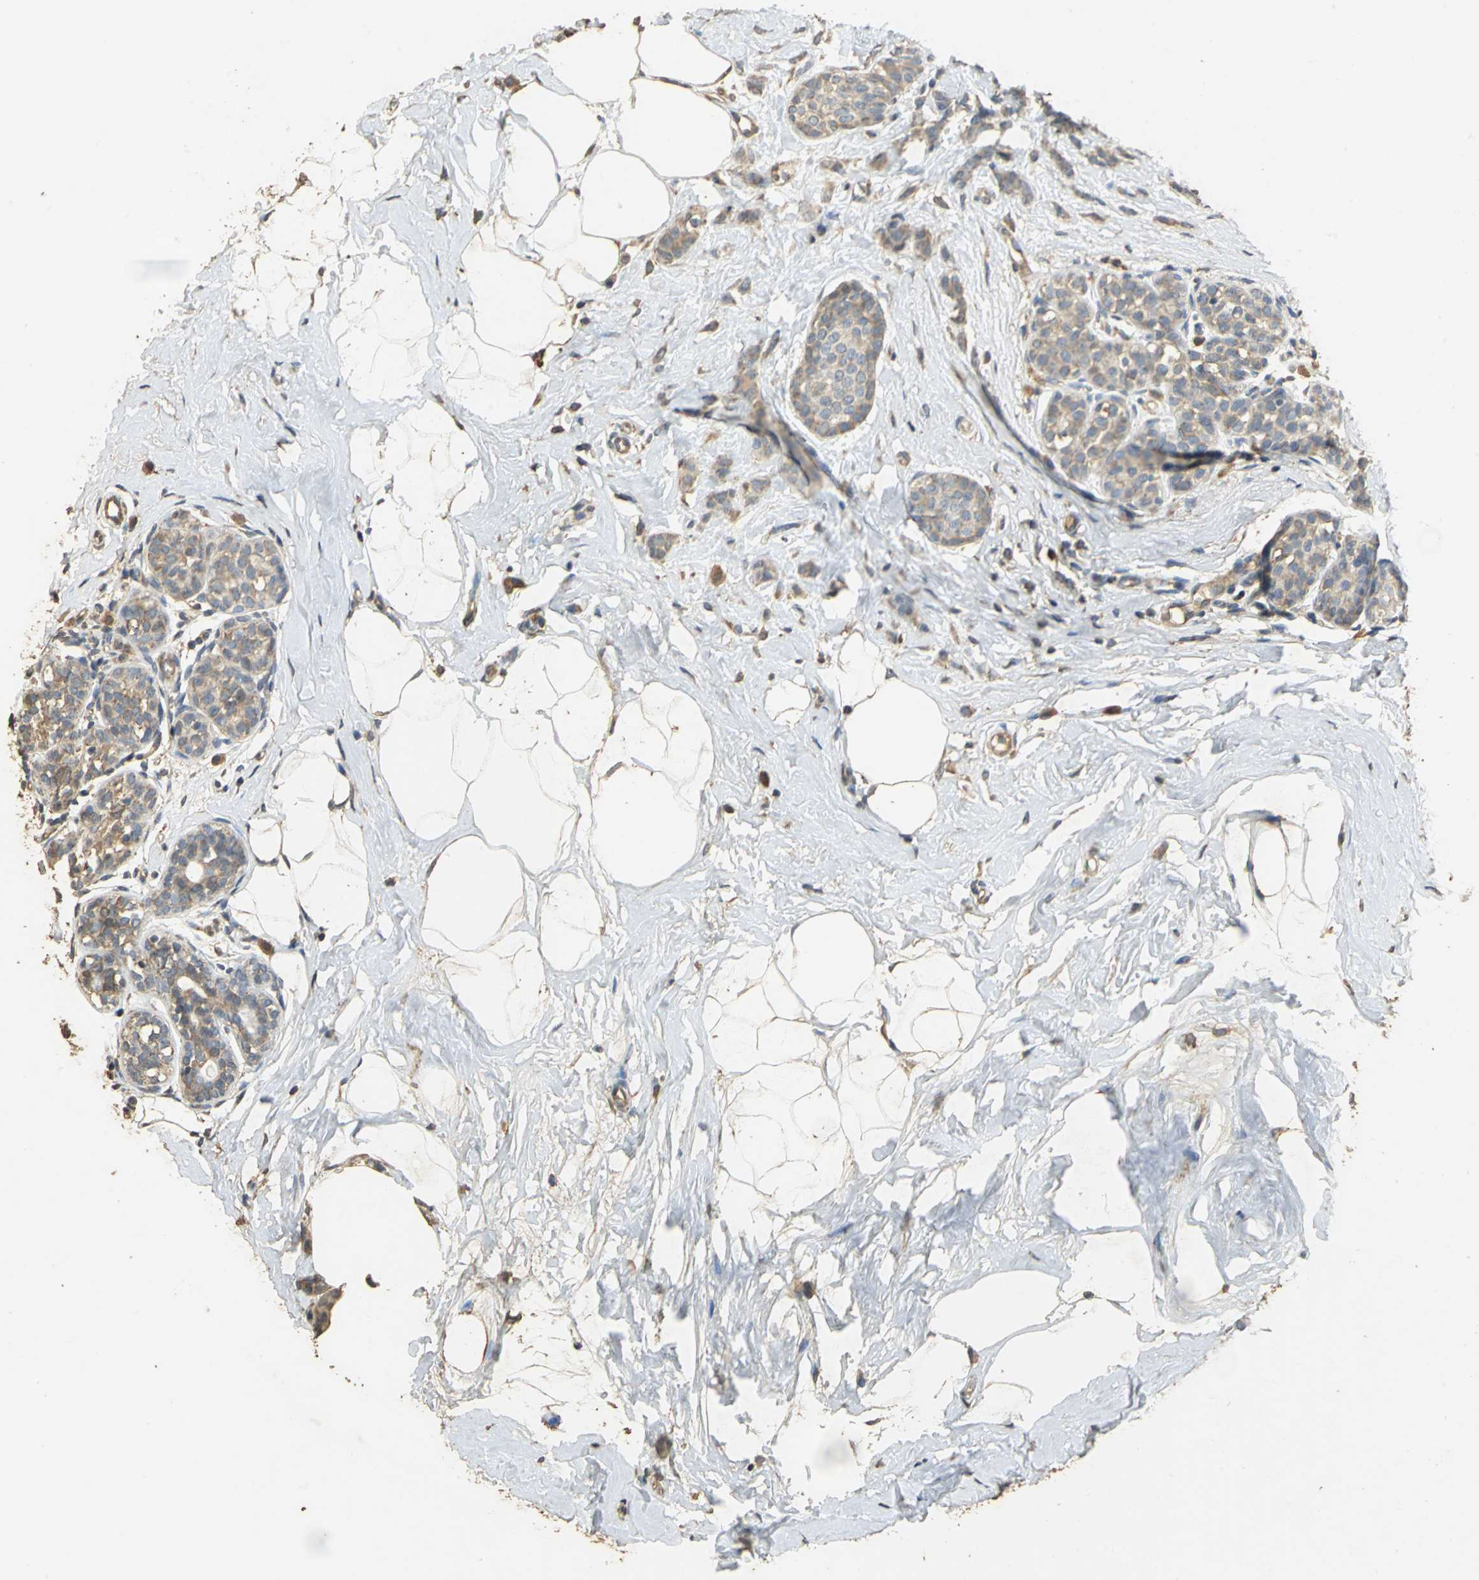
{"staining": {"intensity": "weak", "quantity": ">75%", "location": "cytoplasmic/membranous"}, "tissue": "breast cancer", "cell_type": "Tumor cells", "image_type": "cancer", "snomed": [{"axis": "morphology", "description": "Lobular carcinoma, in situ"}, {"axis": "morphology", "description": "Lobular carcinoma"}, {"axis": "topography", "description": "Breast"}], "caption": "Human breast lobular carcinoma in situ stained with a protein marker shows weak staining in tumor cells.", "gene": "ACSL4", "patient": {"sex": "female", "age": 41}}